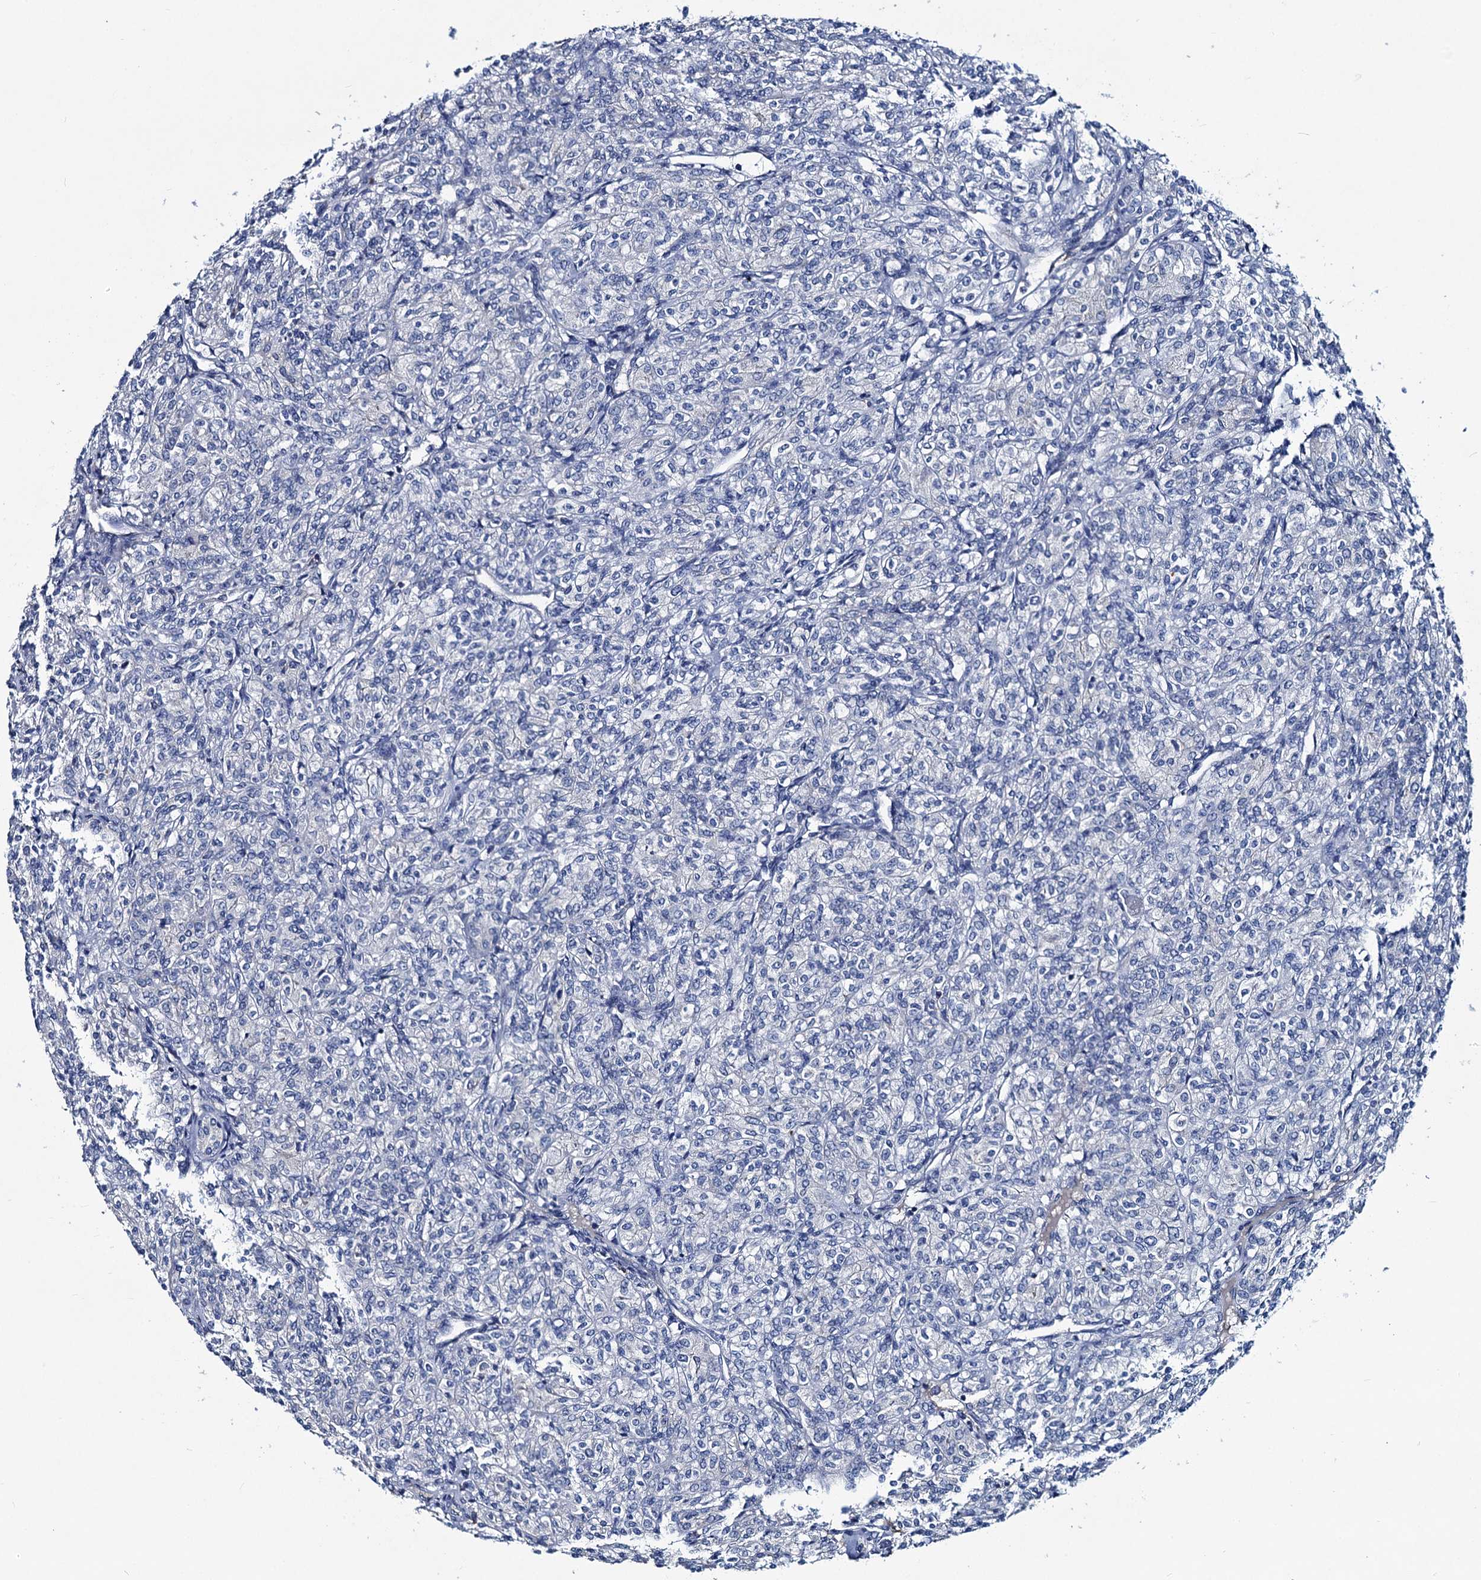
{"staining": {"intensity": "negative", "quantity": "none", "location": "none"}, "tissue": "renal cancer", "cell_type": "Tumor cells", "image_type": "cancer", "snomed": [{"axis": "morphology", "description": "Adenocarcinoma, NOS"}, {"axis": "topography", "description": "Kidney"}], "caption": "The histopathology image exhibits no significant staining in tumor cells of renal cancer.", "gene": "RTKN2", "patient": {"sex": "male", "age": 77}}